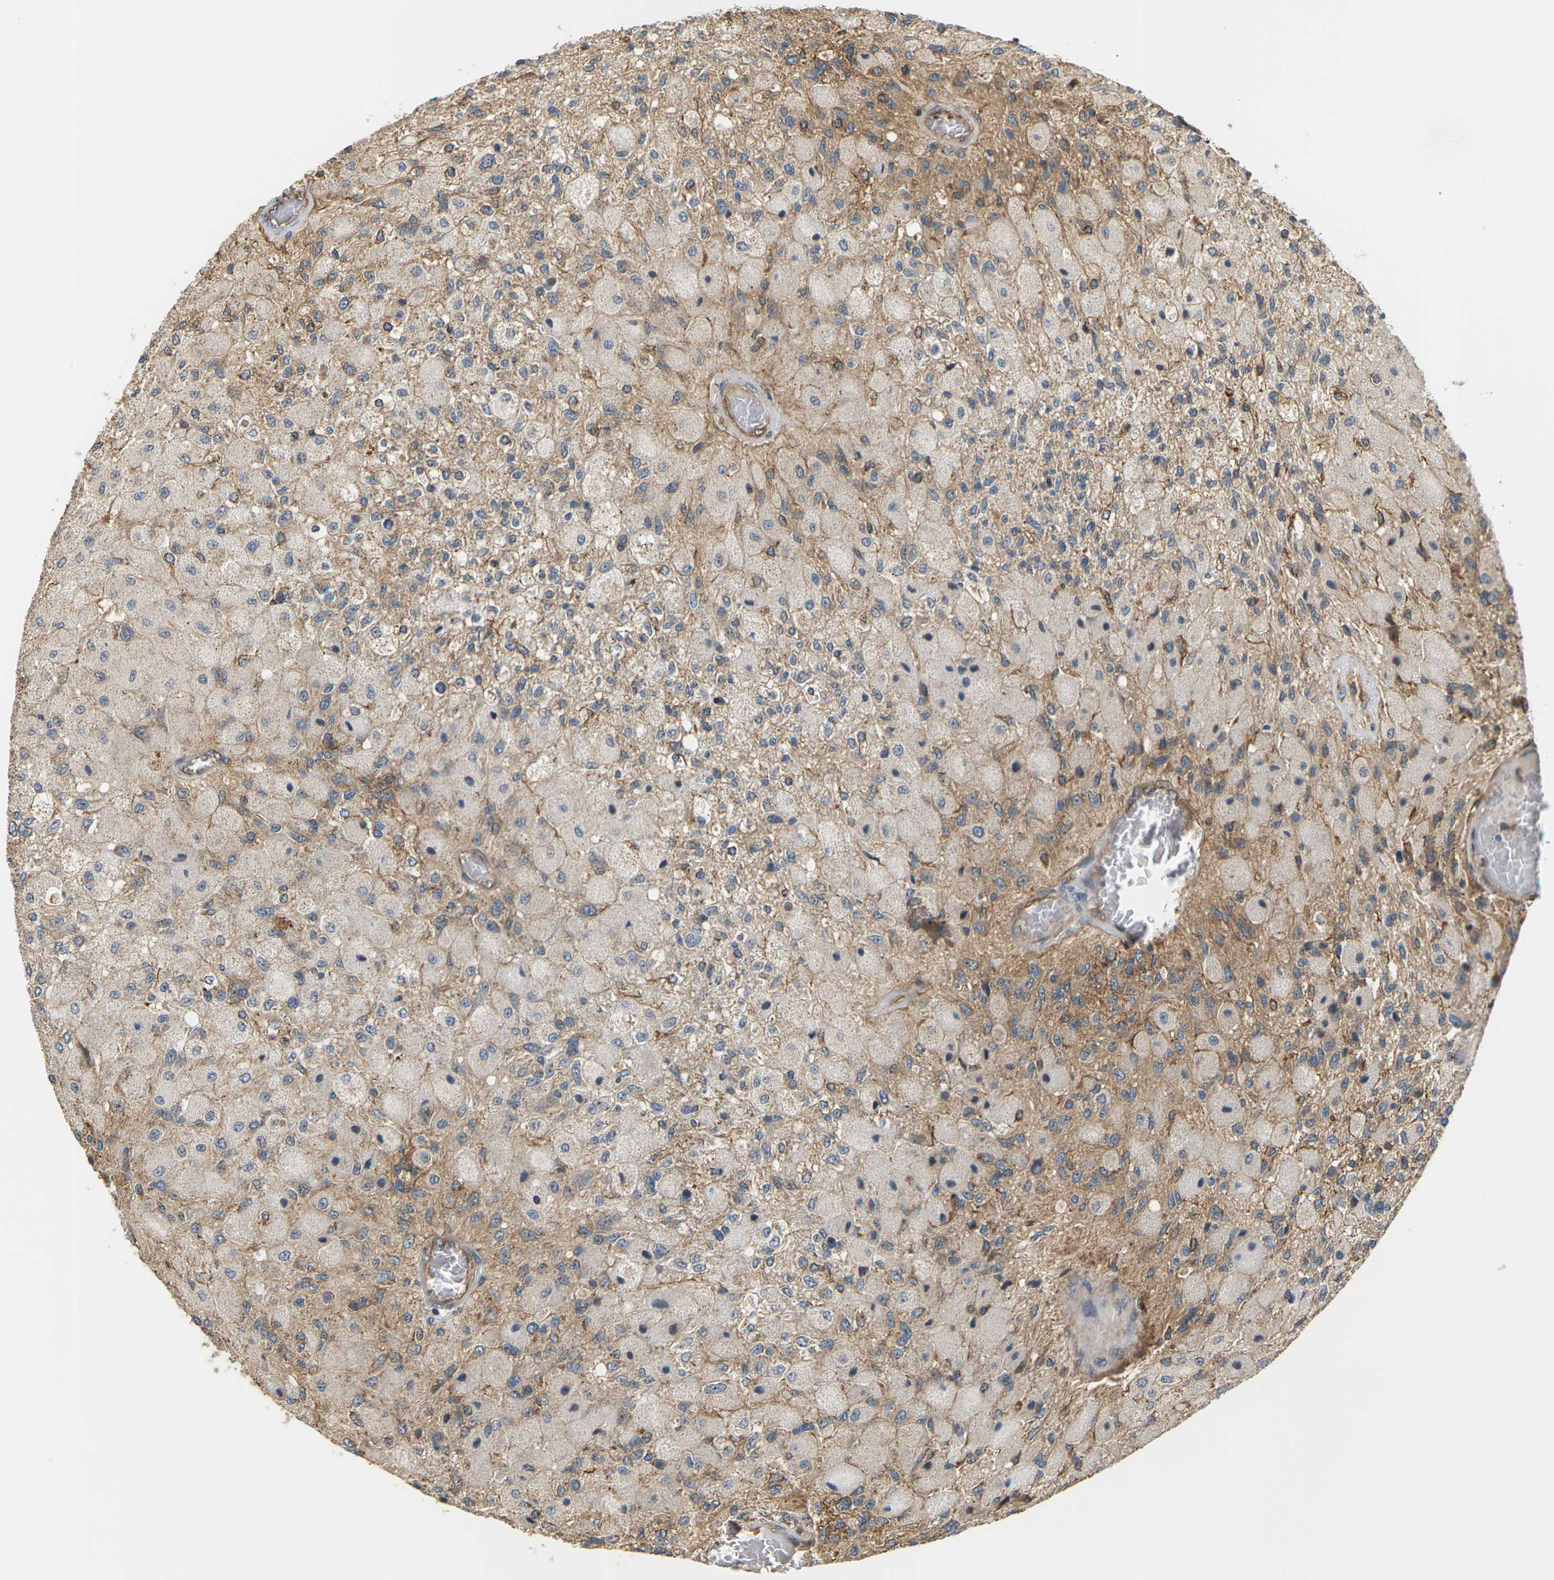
{"staining": {"intensity": "moderate", "quantity": "<25%", "location": "cytoplasmic/membranous"}, "tissue": "glioma", "cell_type": "Tumor cells", "image_type": "cancer", "snomed": [{"axis": "morphology", "description": "Normal tissue, NOS"}, {"axis": "morphology", "description": "Glioma, malignant, High grade"}, {"axis": "topography", "description": "Cerebral cortex"}], "caption": "DAB immunohistochemical staining of human malignant glioma (high-grade) shows moderate cytoplasmic/membranous protein expression in about <25% of tumor cells. (brown staining indicates protein expression, while blue staining denotes nuclei).", "gene": "PCDHB4", "patient": {"sex": "male", "age": 77}}